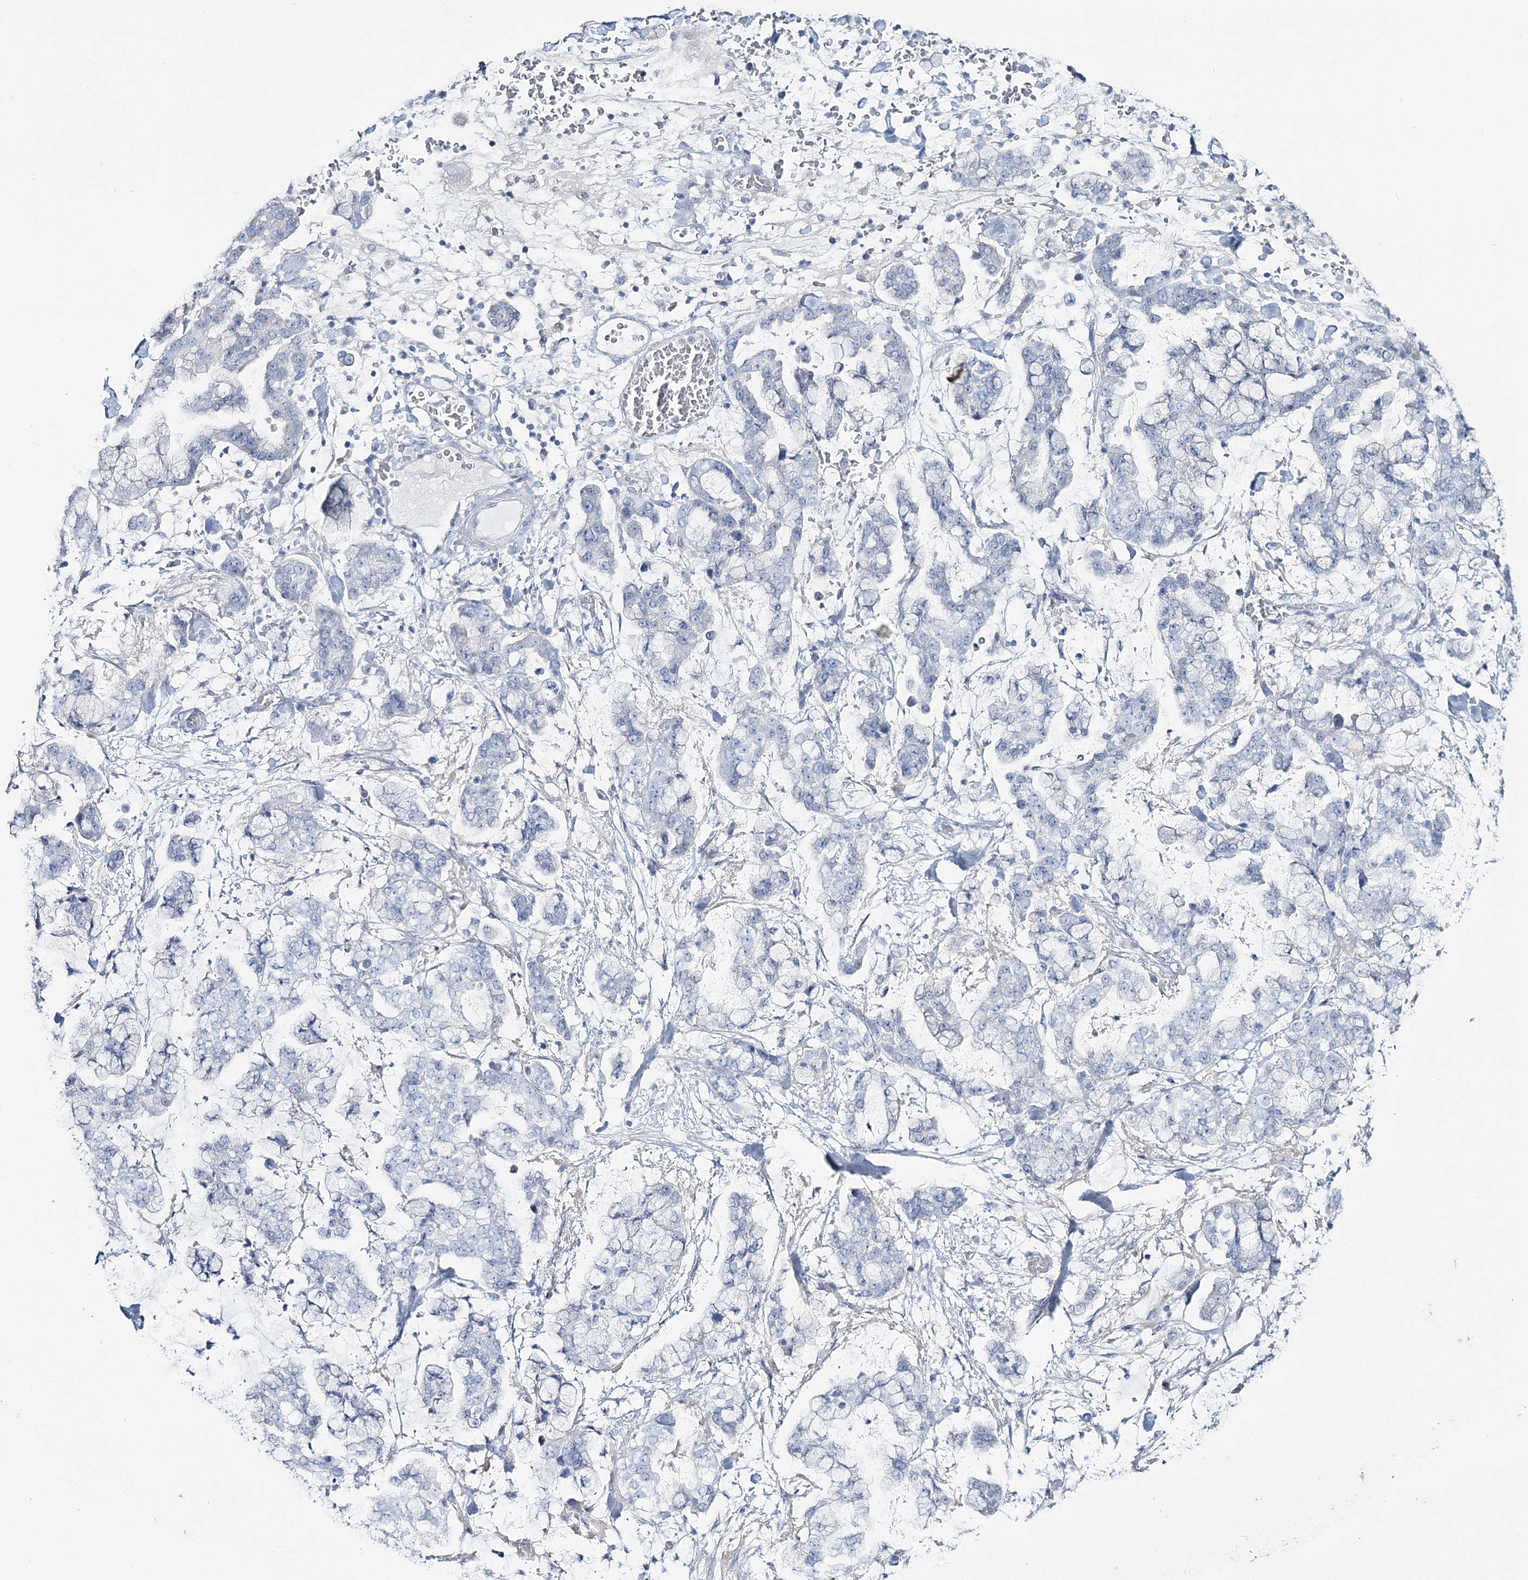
{"staining": {"intensity": "negative", "quantity": "none", "location": "none"}, "tissue": "stomach cancer", "cell_type": "Tumor cells", "image_type": "cancer", "snomed": [{"axis": "morphology", "description": "Normal tissue, NOS"}, {"axis": "morphology", "description": "Adenocarcinoma, NOS"}, {"axis": "topography", "description": "Stomach, upper"}, {"axis": "topography", "description": "Stomach"}], "caption": "Protein analysis of stomach cancer exhibits no significant positivity in tumor cells.", "gene": "CYP3A4", "patient": {"sex": "male", "age": 76}}